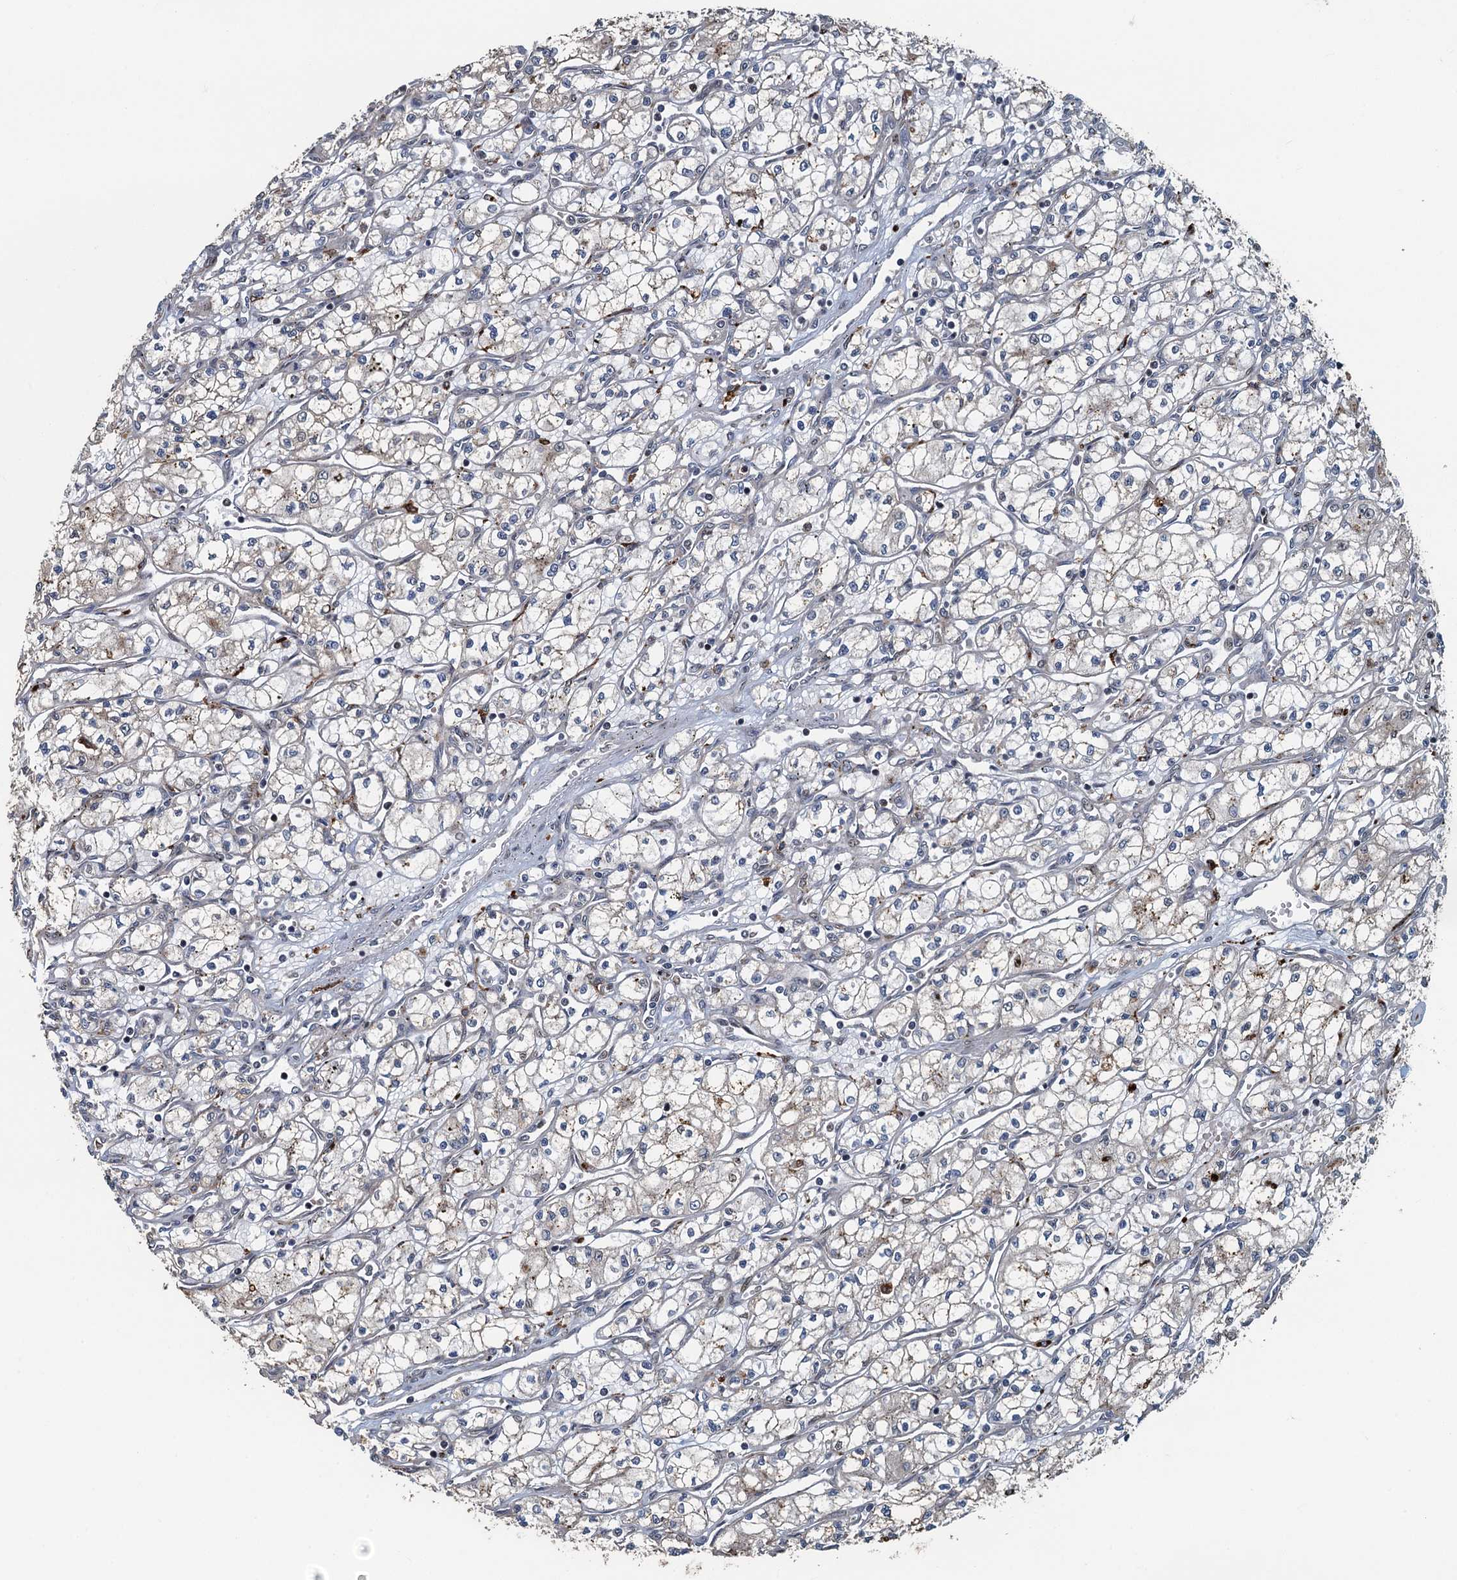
{"staining": {"intensity": "negative", "quantity": "none", "location": "none"}, "tissue": "renal cancer", "cell_type": "Tumor cells", "image_type": "cancer", "snomed": [{"axis": "morphology", "description": "Adenocarcinoma, NOS"}, {"axis": "topography", "description": "Kidney"}], "caption": "Tumor cells show no significant protein expression in renal cancer.", "gene": "AGRN", "patient": {"sex": "male", "age": 59}}